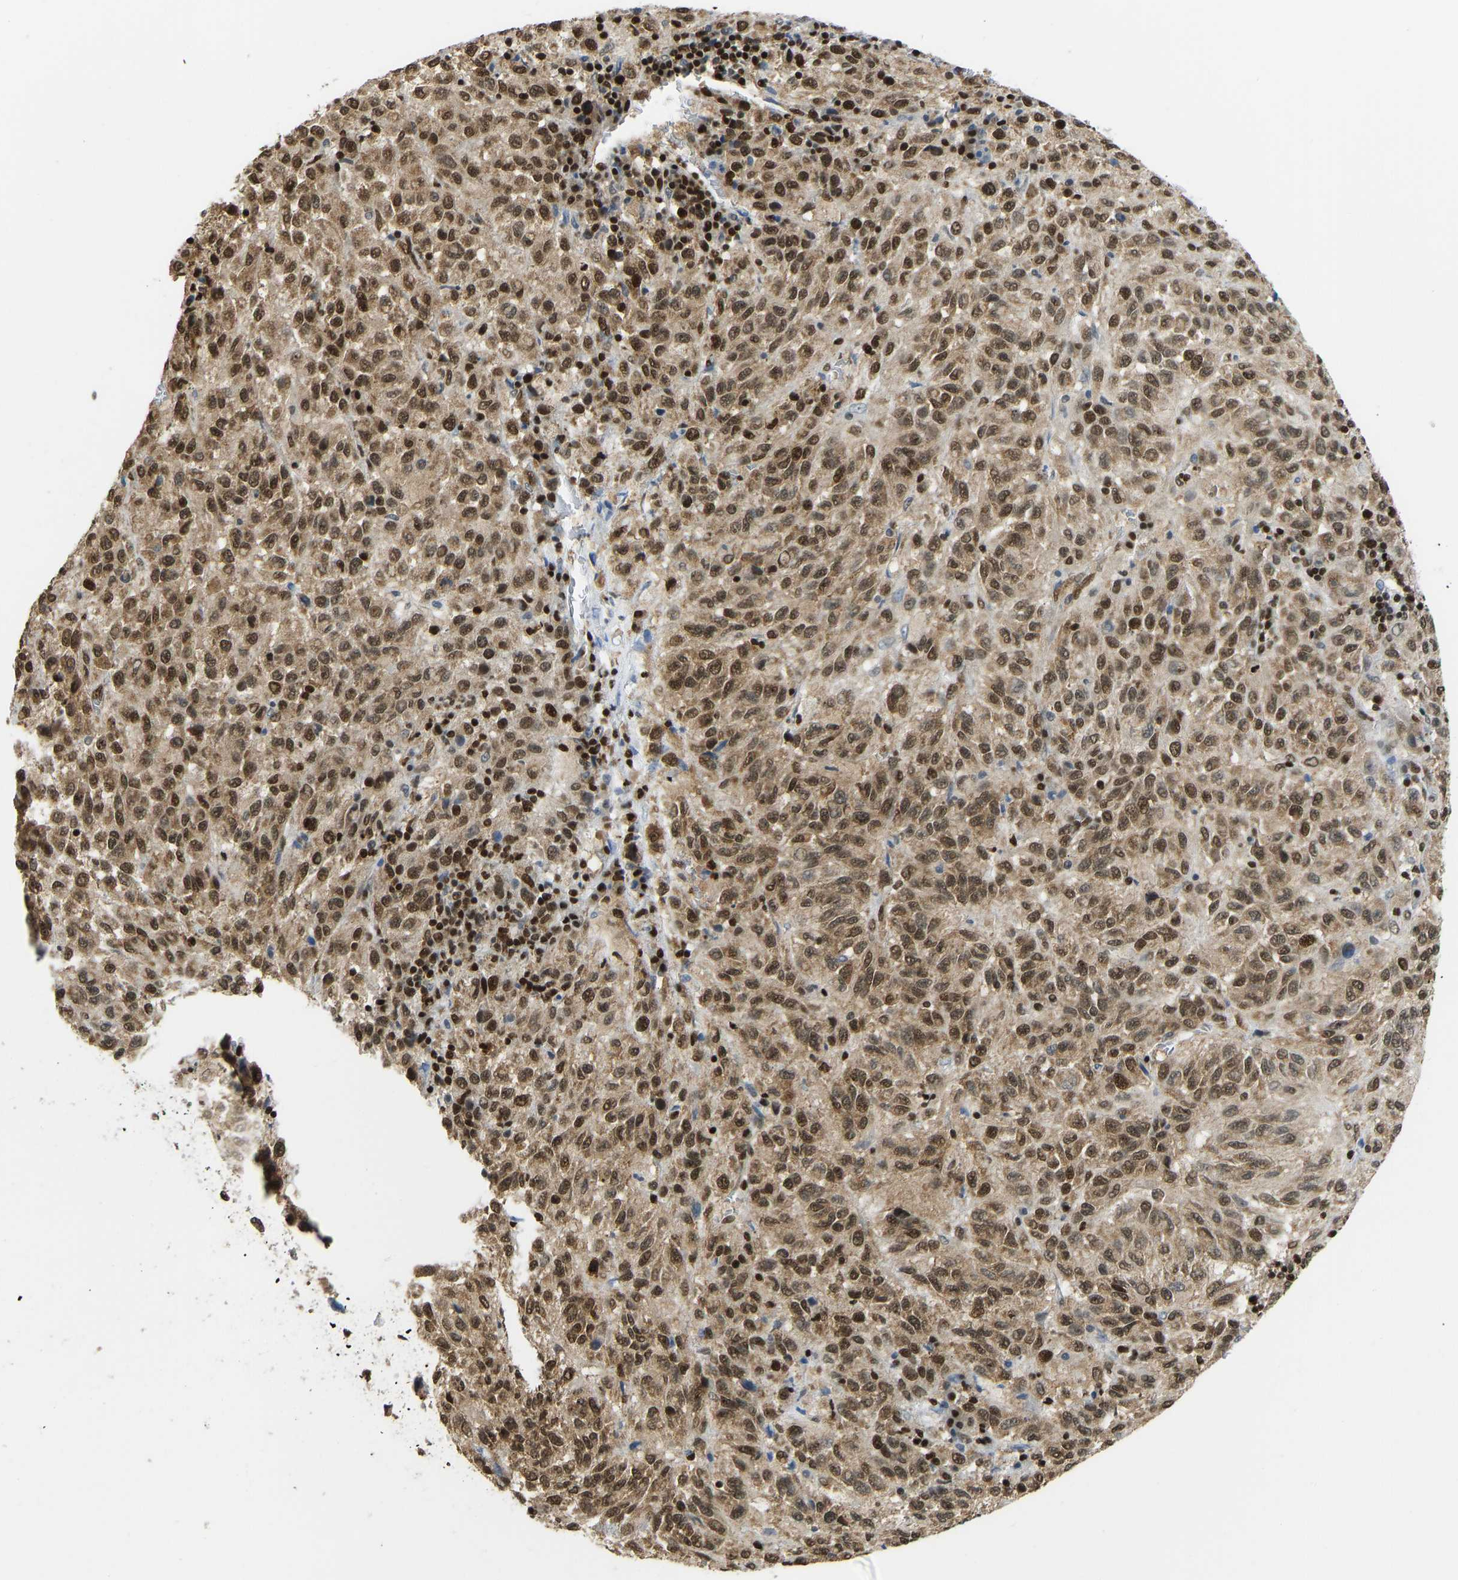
{"staining": {"intensity": "strong", "quantity": ">75%", "location": "cytoplasmic/membranous,nuclear"}, "tissue": "melanoma", "cell_type": "Tumor cells", "image_type": "cancer", "snomed": [{"axis": "morphology", "description": "Malignant melanoma, Metastatic site"}, {"axis": "topography", "description": "Lung"}], "caption": "Immunohistochemical staining of malignant melanoma (metastatic site) demonstrates high levels of strong cytoplasmic/membranous and nuclear protein staining in about >75% of tumor cells. (Stains: DAB (3,3'-diaminobenzidine) in brown, nuclei in blue, Microscopy: brightfield microscopy at high magnification).", "gene": "ZSCAN20", "patient": {"sex": "male", "age": 64}}